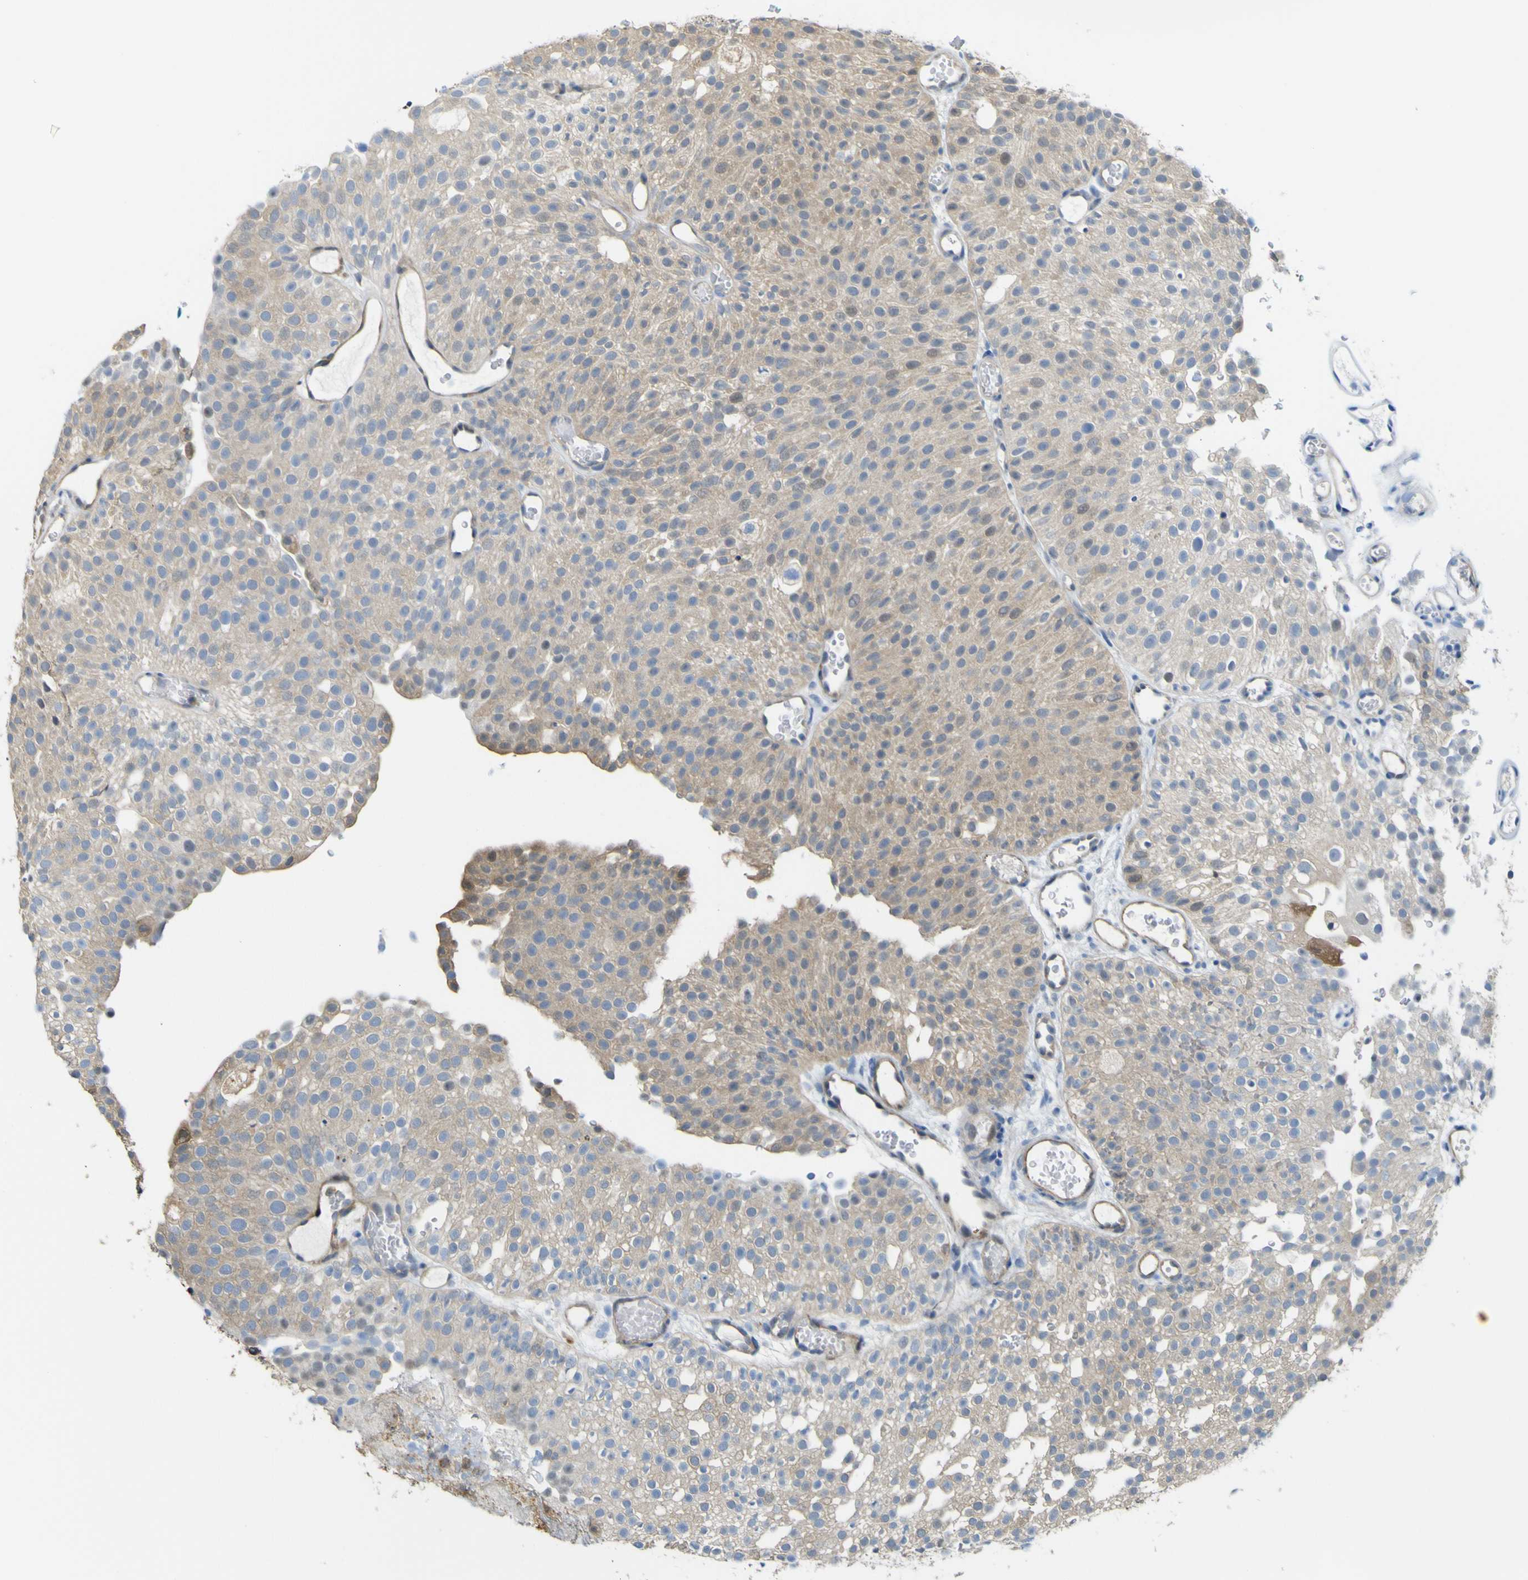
{"staining": {"intensity": "moderate", "quantity": "25%-75%", "location": "cytoplasmic/membranous"}, "tissue": "urothelial cancer", "cell_type": "Tumor cells", "image_type": "cancer", "snomed": [{"axis": "morphology", "description": "Urothelial carcinoma, Low grade"}, {"axis": "topography", "description": "Urinary bladder"}], "caption": "Immunohistochemical staining of human urothelial carcinoma (low-grade) demonstrates moderate cytoplasmic/membranous protein expression in about 25%-75% of tumor cells. The protein of interest is stained brown, and the nuclei are stained in blue (DAB IHC with brightfield microscopy, high magnification).", "gene": "ABHD3", "patient": {"sex": "male", "age": 78}}